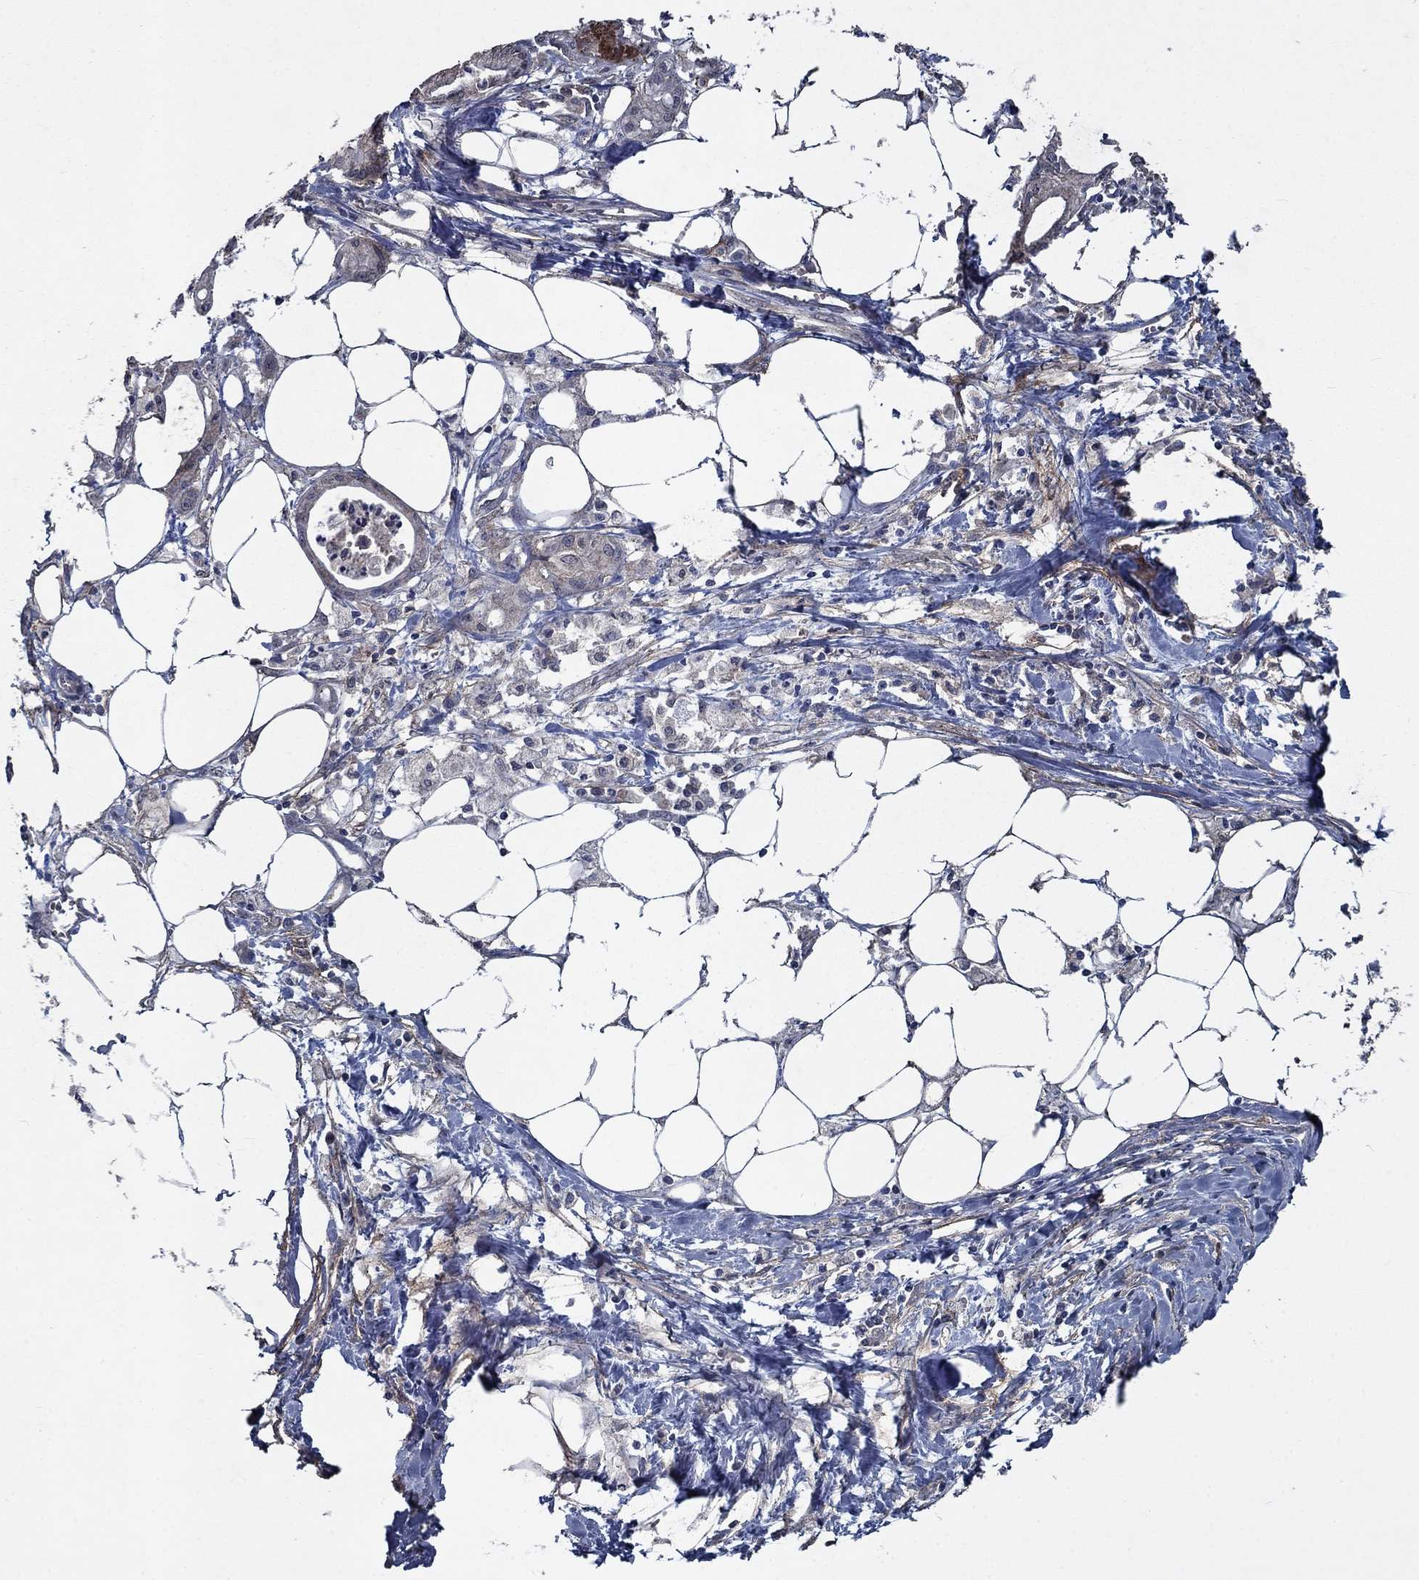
{"staining": {"intensity": "weak", "quantity": "<25%", "location": "cytoplasmic/membranous"}, "tissue": "pancreatic cancer", "cell_type": "Tumor cells", "image_type": "cancer", "snomed": [{"axis": "morphology", "description": "Adenocarcinoma, NOS"}, {"axis": "topography", "description": "Pancreas"}], "caption": "Micrograph shows no significant protein staining in tumor cells of pancreatic adenocarcinoma.", "gene": "SLC44A1", "patient": {"sex": "male", "age": 71}}